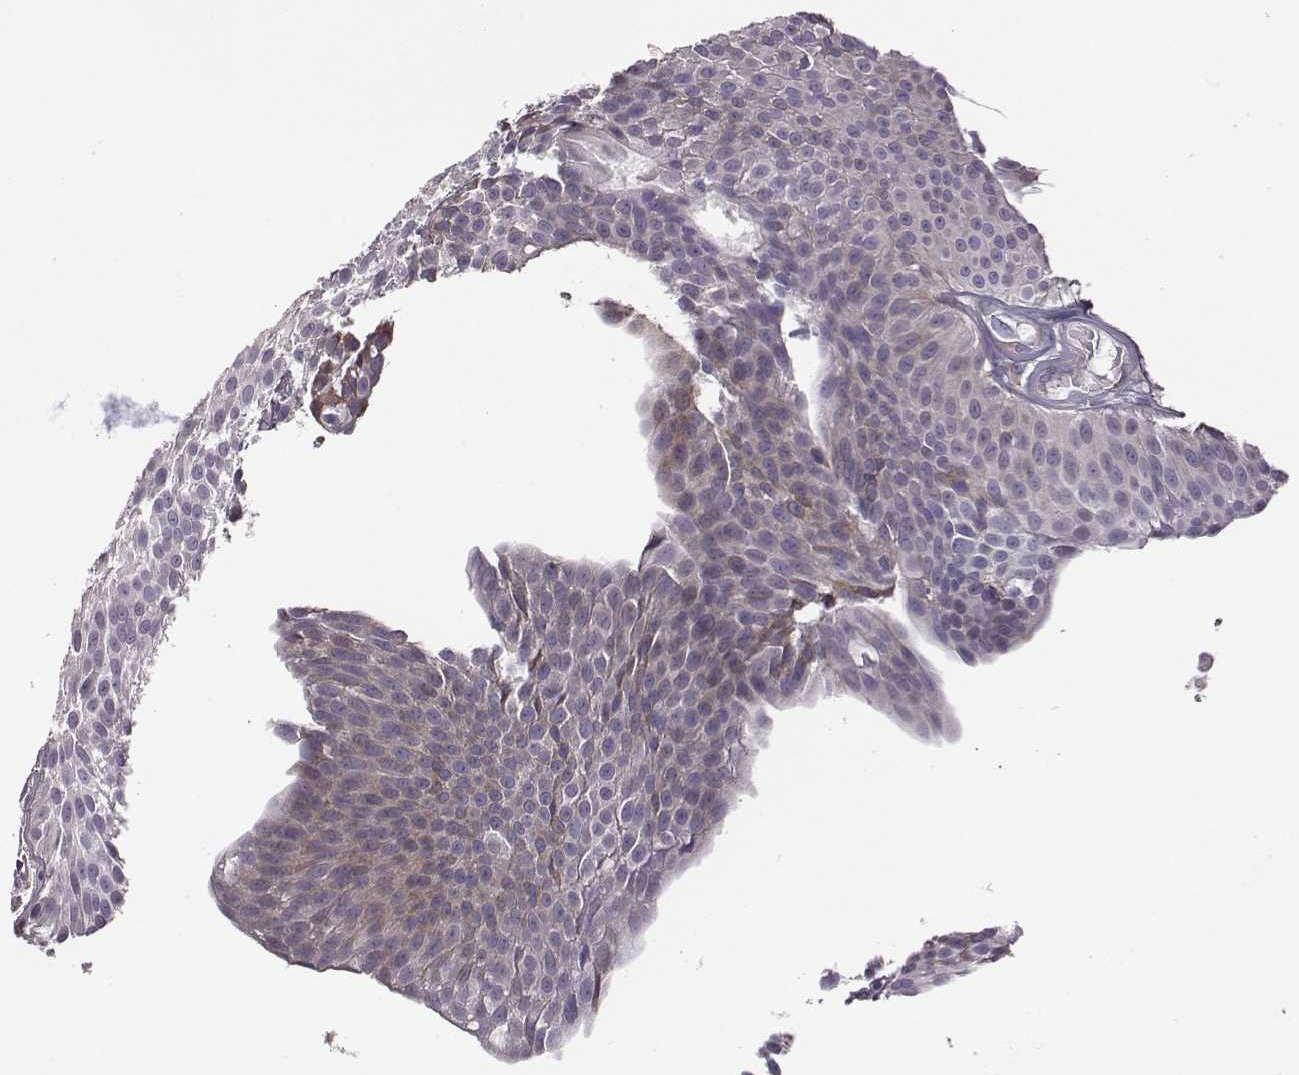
{"staining": {"intensity": "weak", "quantity": "25%-75%", "location": "cytoplasmic/membranous"}, "tissue": "urothelial cancer", "cell_type": "Tumor cells", "image_type": "cancer", "snomed": [{"axis": "morphology", "description": "Urothelial carcinoma, Low grade"}, {"axis": "topography", "description": "Urinary bladder"}], "caption": "Urothelial carcinoma (low-grade) tissue demonstrates weak cytoplasmic/membranous expression in about 25%-75% of tumor cells (brown staining indicates protein expression, while blue staining denotes nuclei).", "gene": "SELENOI", "patient": {"sex": "male", "age": 63}}